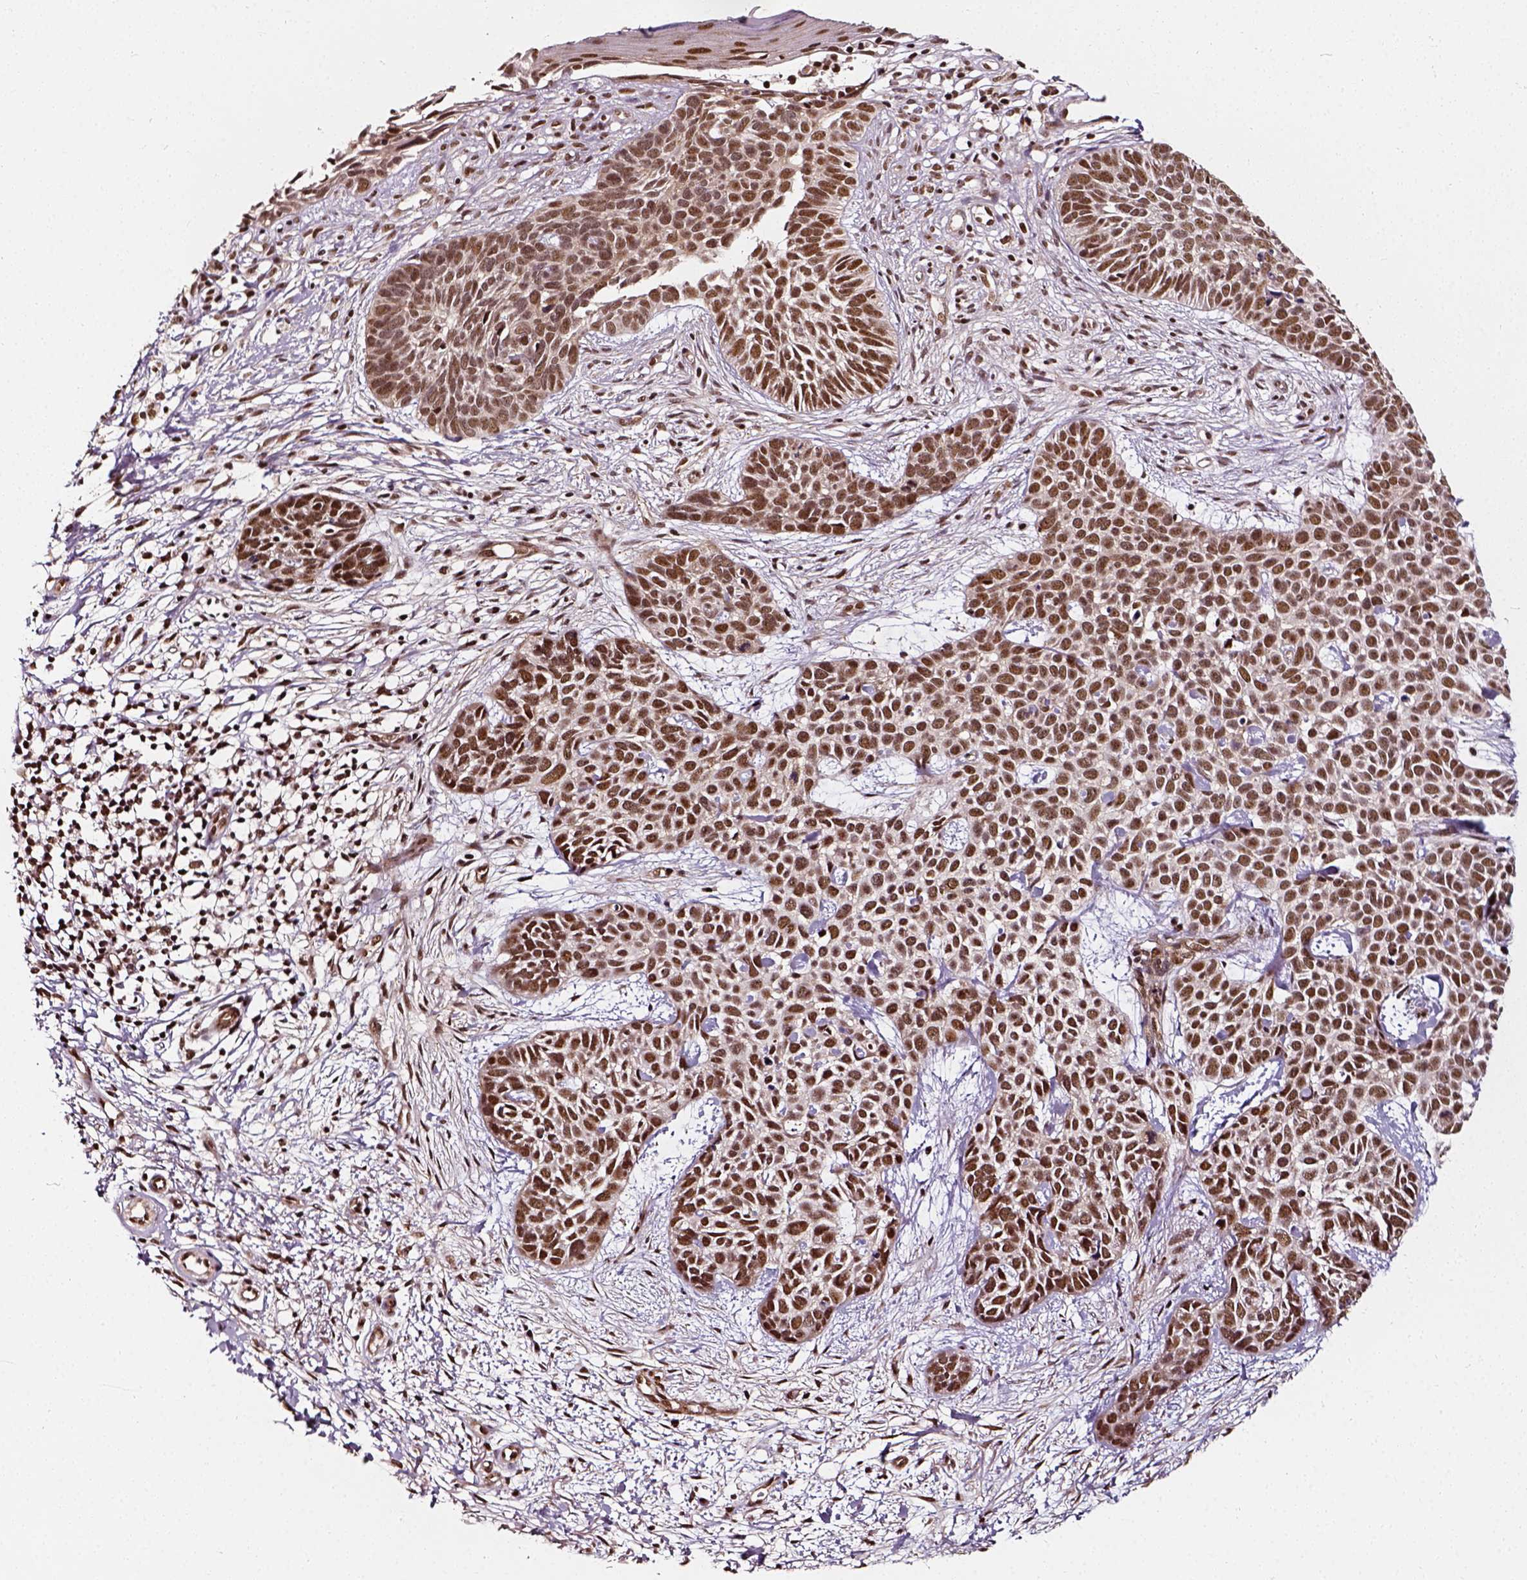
{"staining": {"intensity": "moderate", "quantity": ">75%", "location": "nuclear"}, "tissue": "skin cancer", "cell_type": "Tumor cells", "image_type": "cancer", "snomed": [{"axis": "morphology", "description": "Basal cell carcinoma"}, {"axis": "topography", "description": "Skin"}], "caption": "DAB immunohistochemical staining of human skin basal cell carcinoma reveals moderate nuclear protein staining in about >75% of tumor cells. The protein is stained brown, and the nuclei are stained in blue (DAB IHC with brightfield microscopy, high magnification).", "gene": "NACC1", "patient": {"sex": "male", "age": 69}}